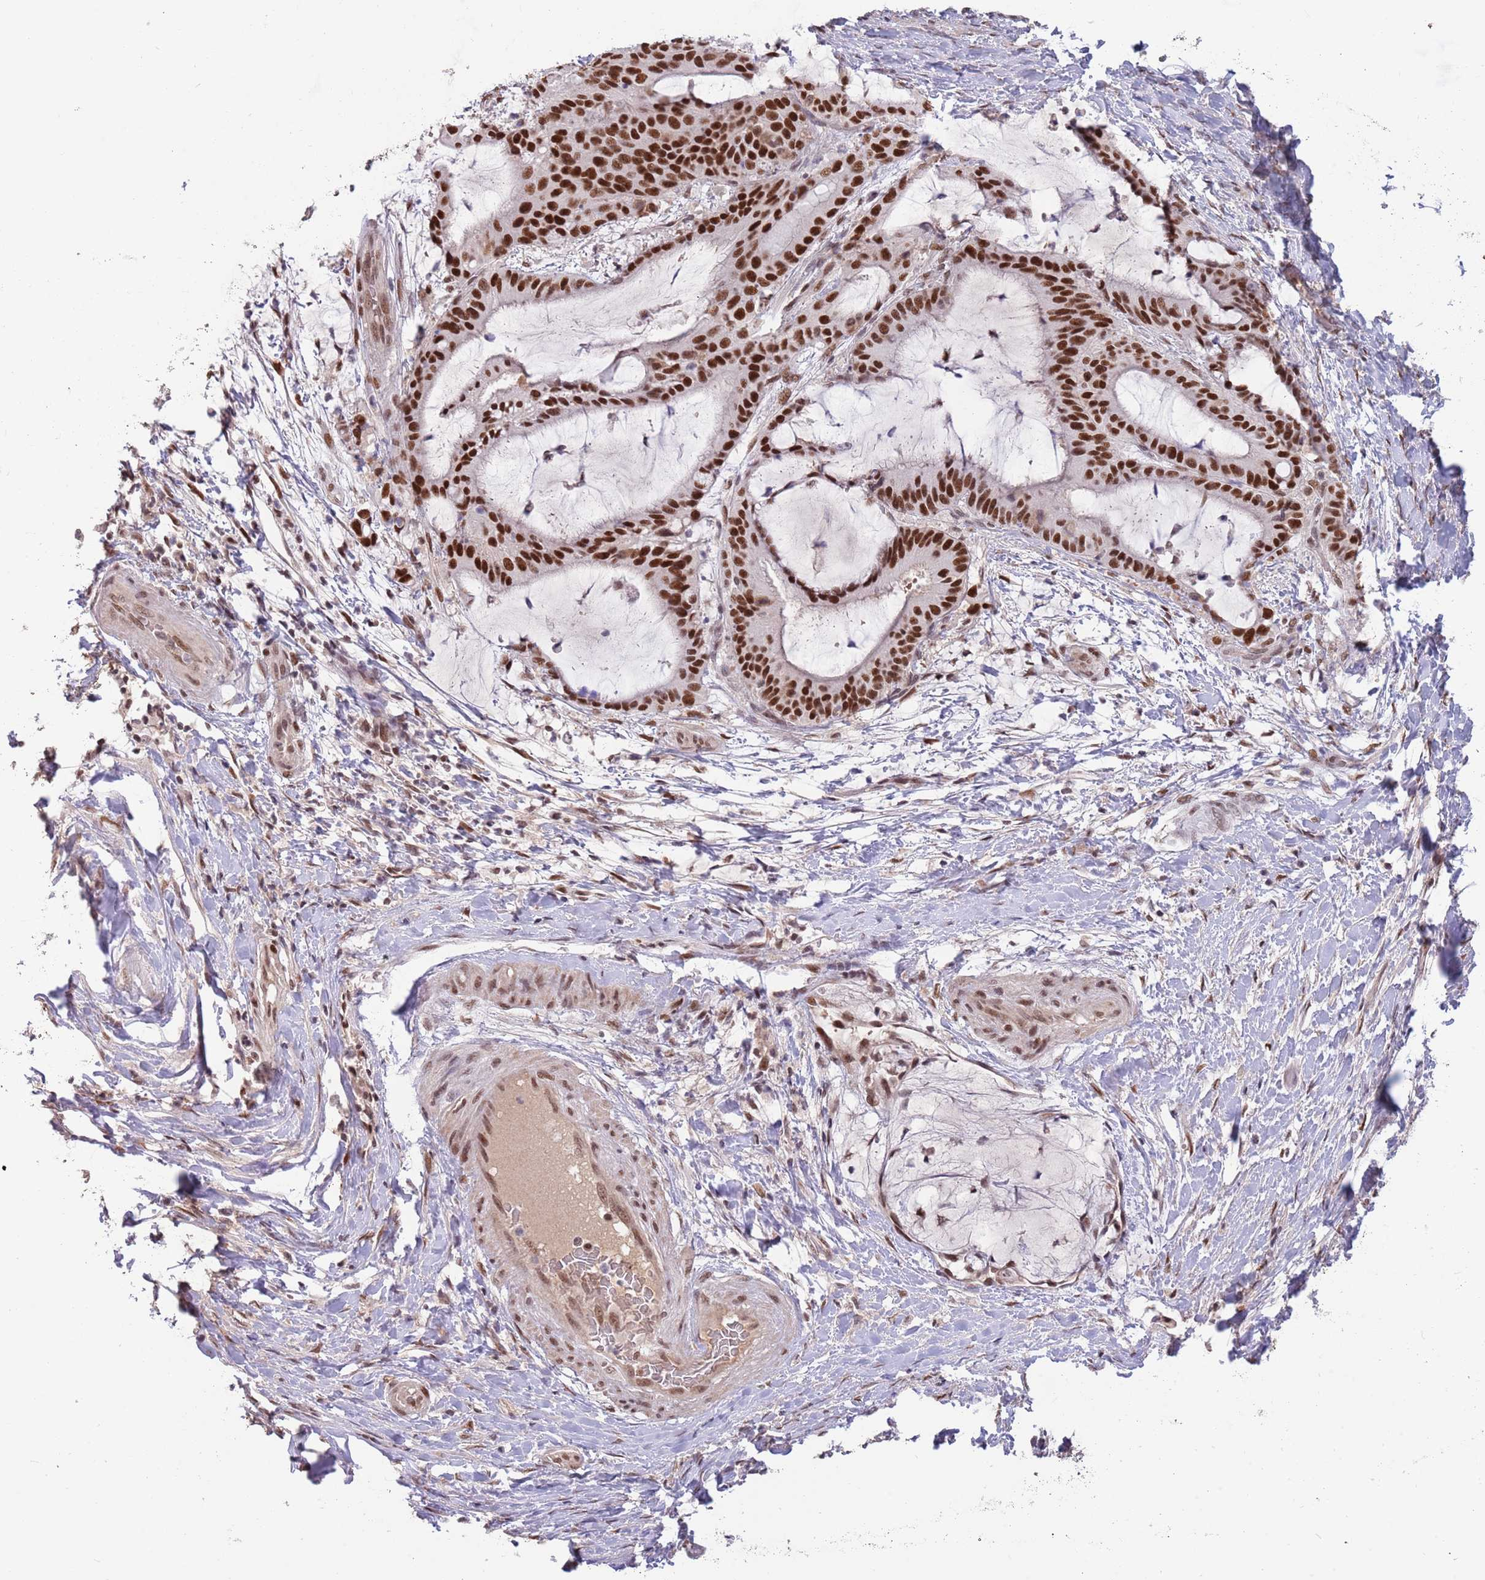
{"staining": {"intensity": "strong", "quantity": ">75%", "location": "nuclear"}, "tissue": "liver cancer", "cell_type": "Tumor cells", "image_type": "cancer", "snomed": [{"axis": "morphology", "description": "Normal tissue, NOS"}, {"axis": "morphology", "description": "Cholangiocarcinoma"}, {"axis": "topography", "description": "Liver"}, {"axis": "topography", "description": "Peripheral nerve tissue"}], "caption": "DAB (3,3'-diaminobenzidine) immunohistochemical staining of cholangiocarcinoma (liver) displays strong nuclear protein expression in approximately >75% of tumor cells.", "gene": "ZBTB7A", "patient": {"sex": "female", "age": 73}}